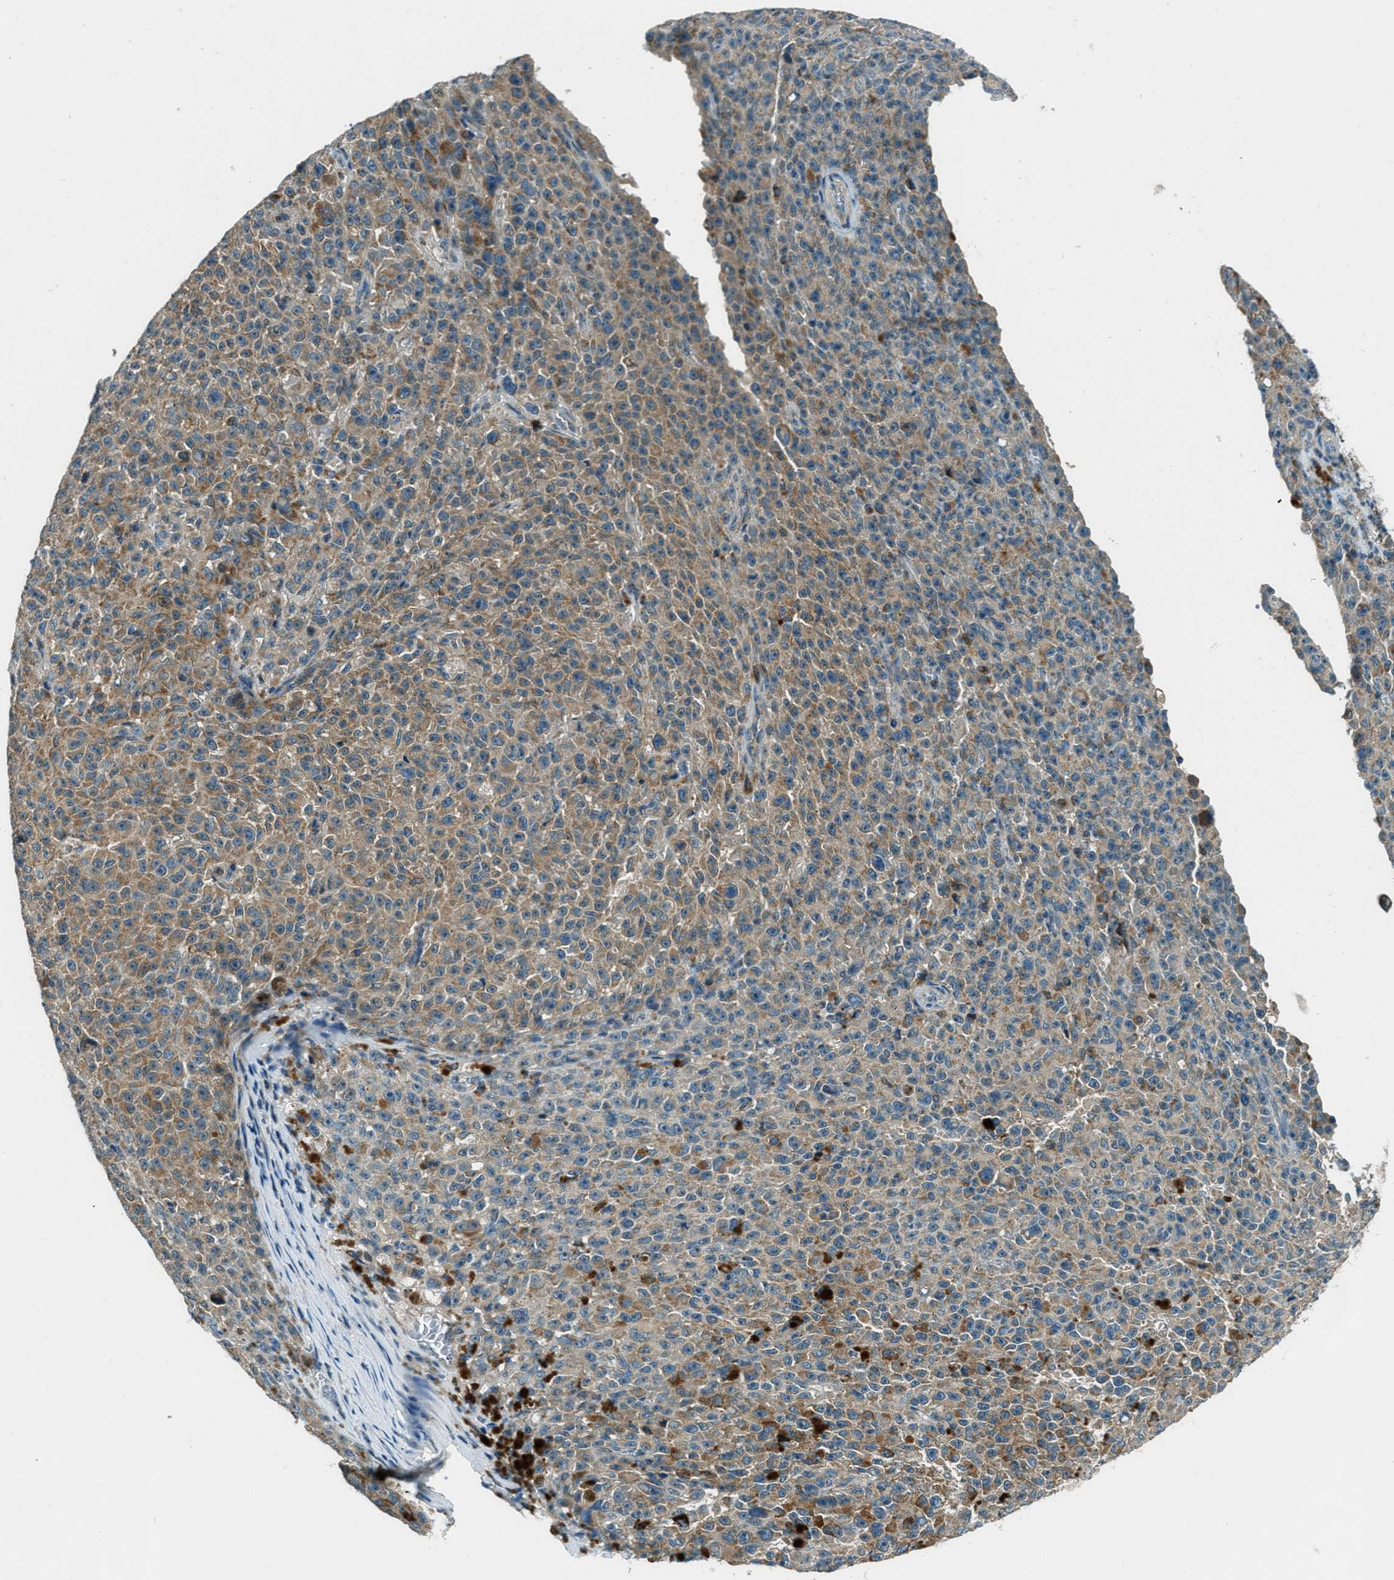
{"staining": {"intensity": "moderate", "quantity": ">75%", "location": "cytoplasmic/membranous"}, "tissue": "melanoma", "cell_type": "Tumor cells", "image_type": "cancer", "snomed": [{"axis": "morphology", "description": "Malignant melanoma, NOS"}, {"axis": "topography", "description": "Skin"}], "caption": "Immunohistochemical staining of melanoma shows moderate cytoplasmic/membranous protein positivity in about >75% of tumor cells.", "gene": "FAR1", "patient": {"sex": "female", "age": 82}}